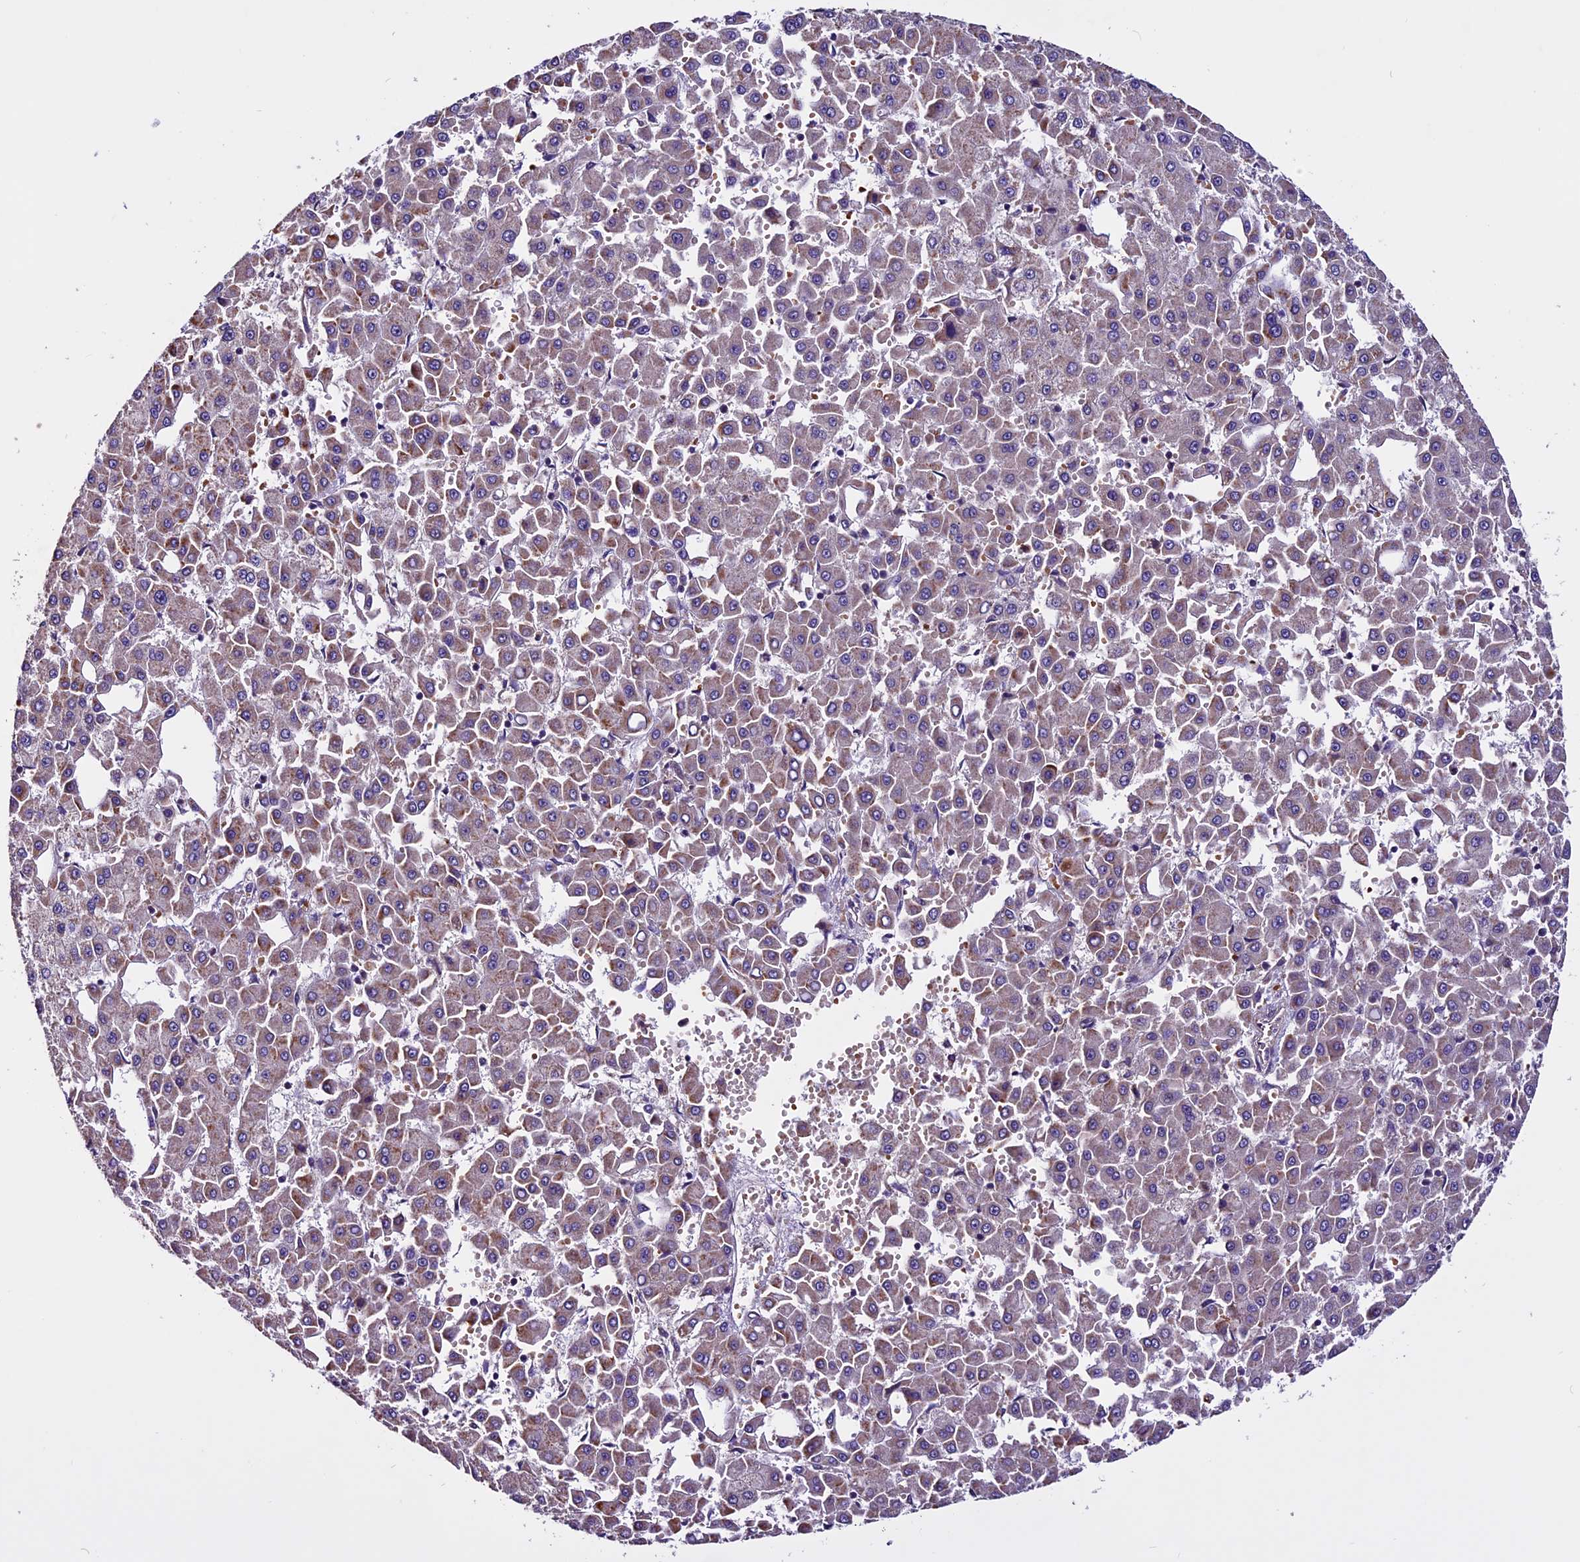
{"staining": {"intensity": "moderate", "quantity": "25%-75%", "location": "cytoplasmic/membranous"}, "tissue": "liver cancer", "cell_type": "Tumor cells", "image_type": "cancer", "snomed": [{"axis": "morphology", "description": "Carcinoma, Hepatocellular, NOS"}, {"axis": "topography", "description": "Liver"}], "caption": "Immunohistochemical staining of human liver cancer (hepatocellular carcinoma) reveals moderate cytoplasmic/membranous protein expression in approximately 25%-75% of tumor cells.", "gene": "RINL", "patient": {"sex": "male", "age": 47}}